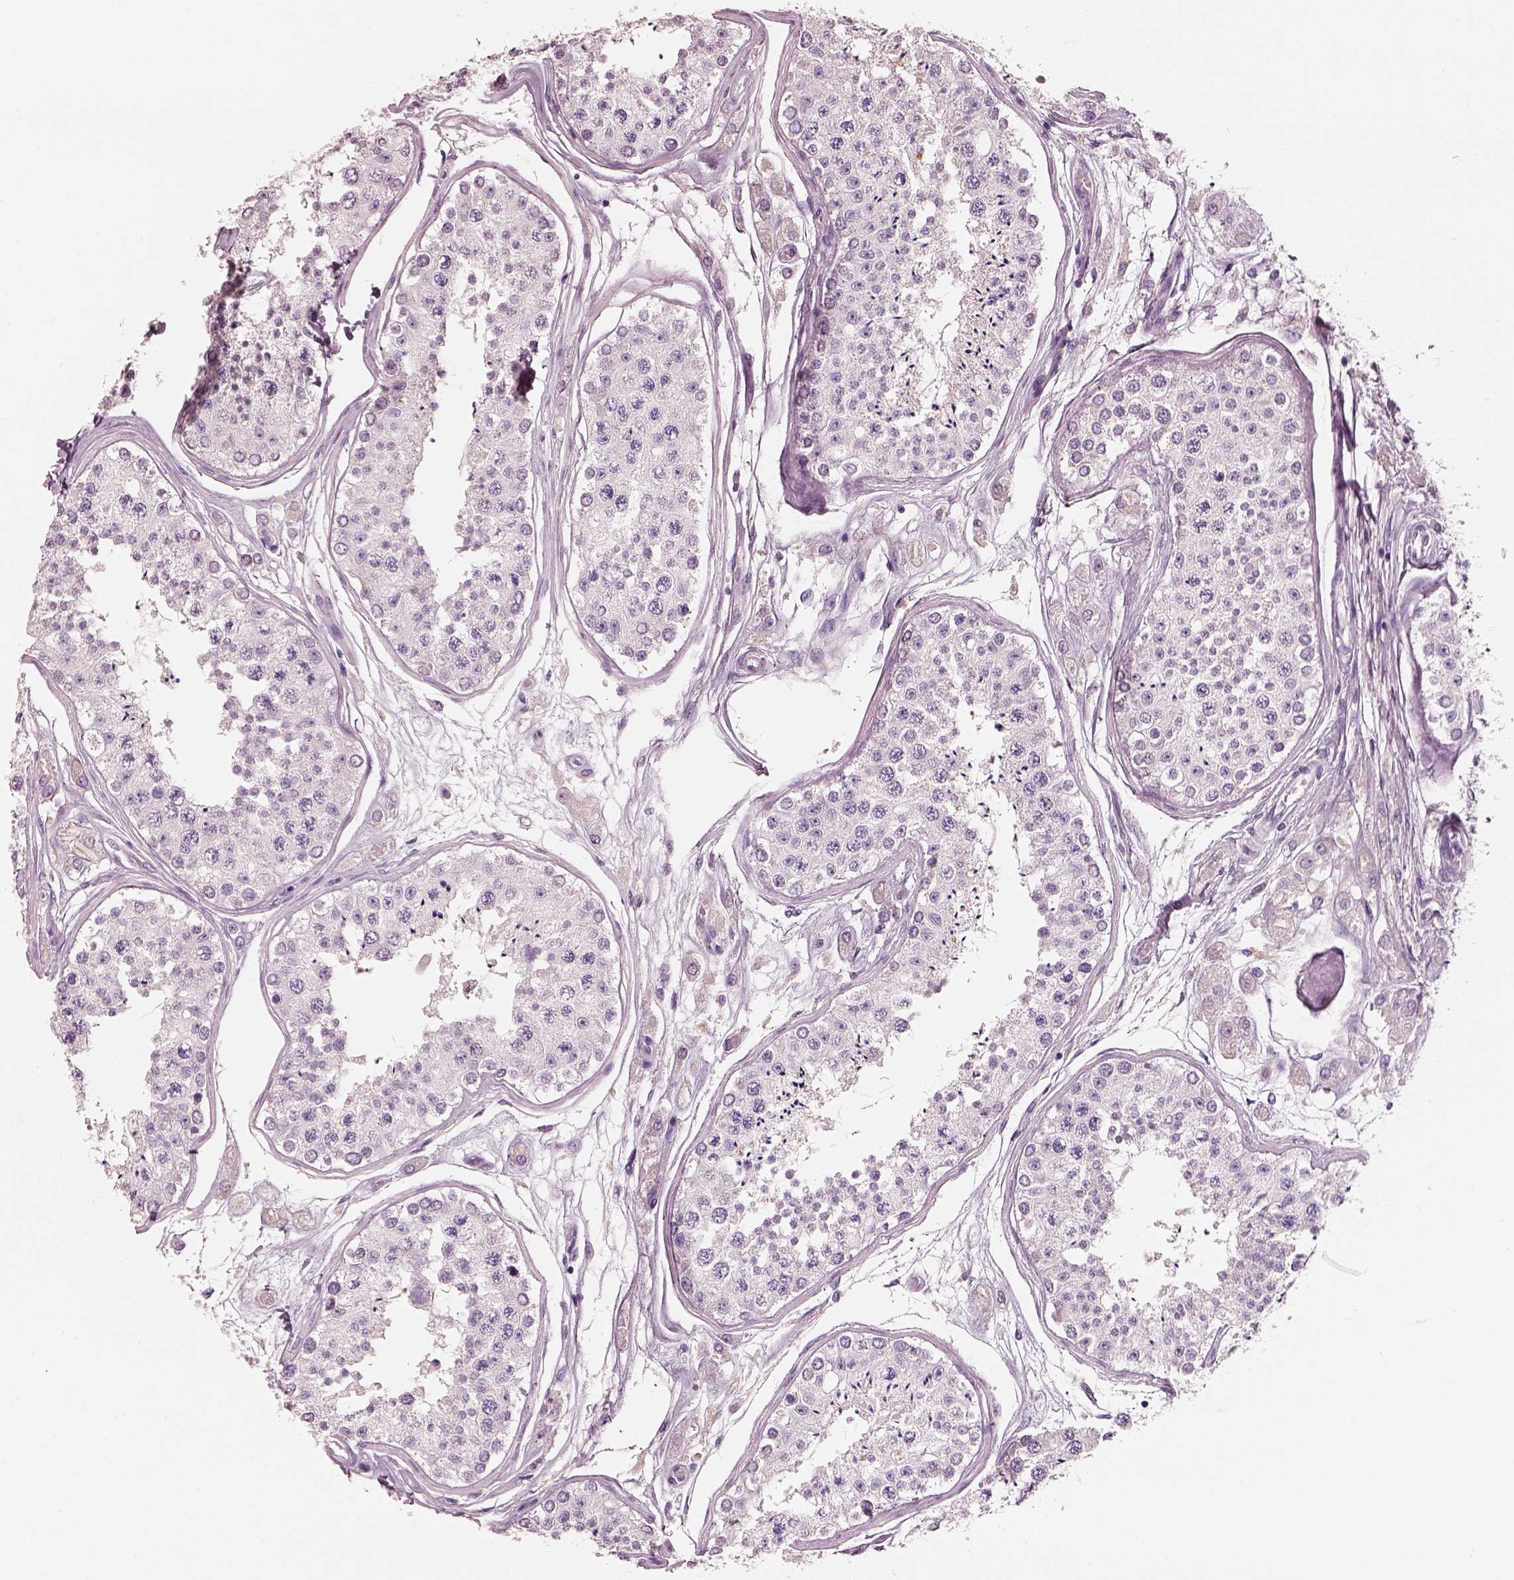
{"staining": {"intensity": "negative", "quantity": "none", "location": "none"}, "tissue": "testis", "cell_type": "Cells in seminiferous ducts", "image_type": "normal", "snomed": [{"axis": "morphology", "description": "Normal tissue, NOS"}, {"axis": "topography", "description": "Testis"}], "caption": "High power microscopy image of an immunohistochemistry image of benign testis, revealing no significant positivity in cells in seminiferous ducts.", "gene": "PNOC", "patient": {"sex": "male", "age": 25}}